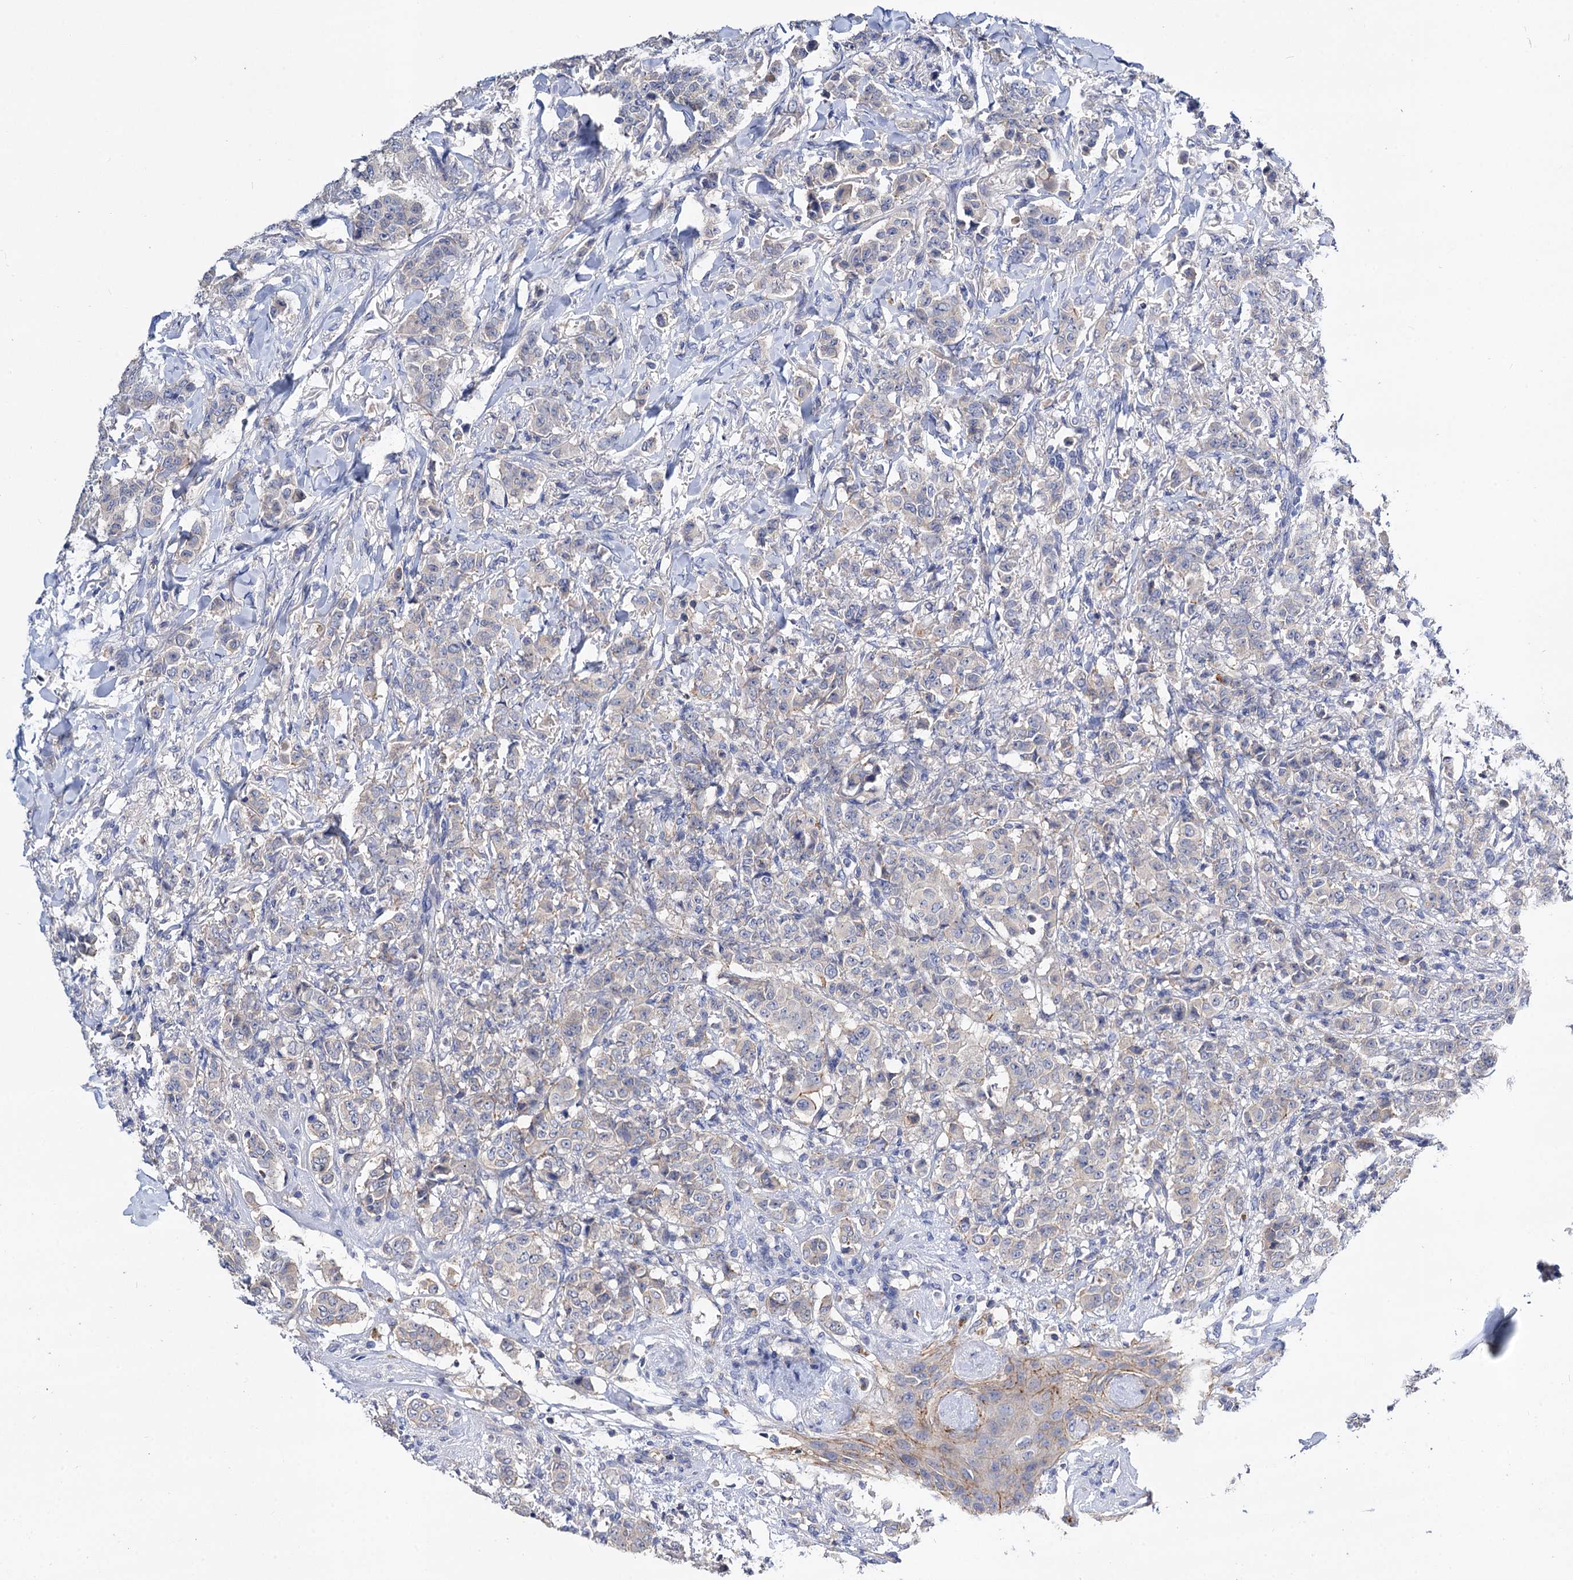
{"staining": {"intensity": "negative", "quantity": "none", "location": "none"}, "tissue": "breast cancer", "cell_type": "Tumor cells", "image_type": "cancer", "snomed": [{"axis": "morphology", "description": "Duct carcinoma"}, {"axis": "topography", "description": "Breast"}], "caption": "Human breast cancer (infiltrating ductal carcinoma) stained for a protein using immunohistochemistry displays no positivity in tumor cells.", "gene": "NUDCD2", "patient": {"sex": "female", "age": 40}}